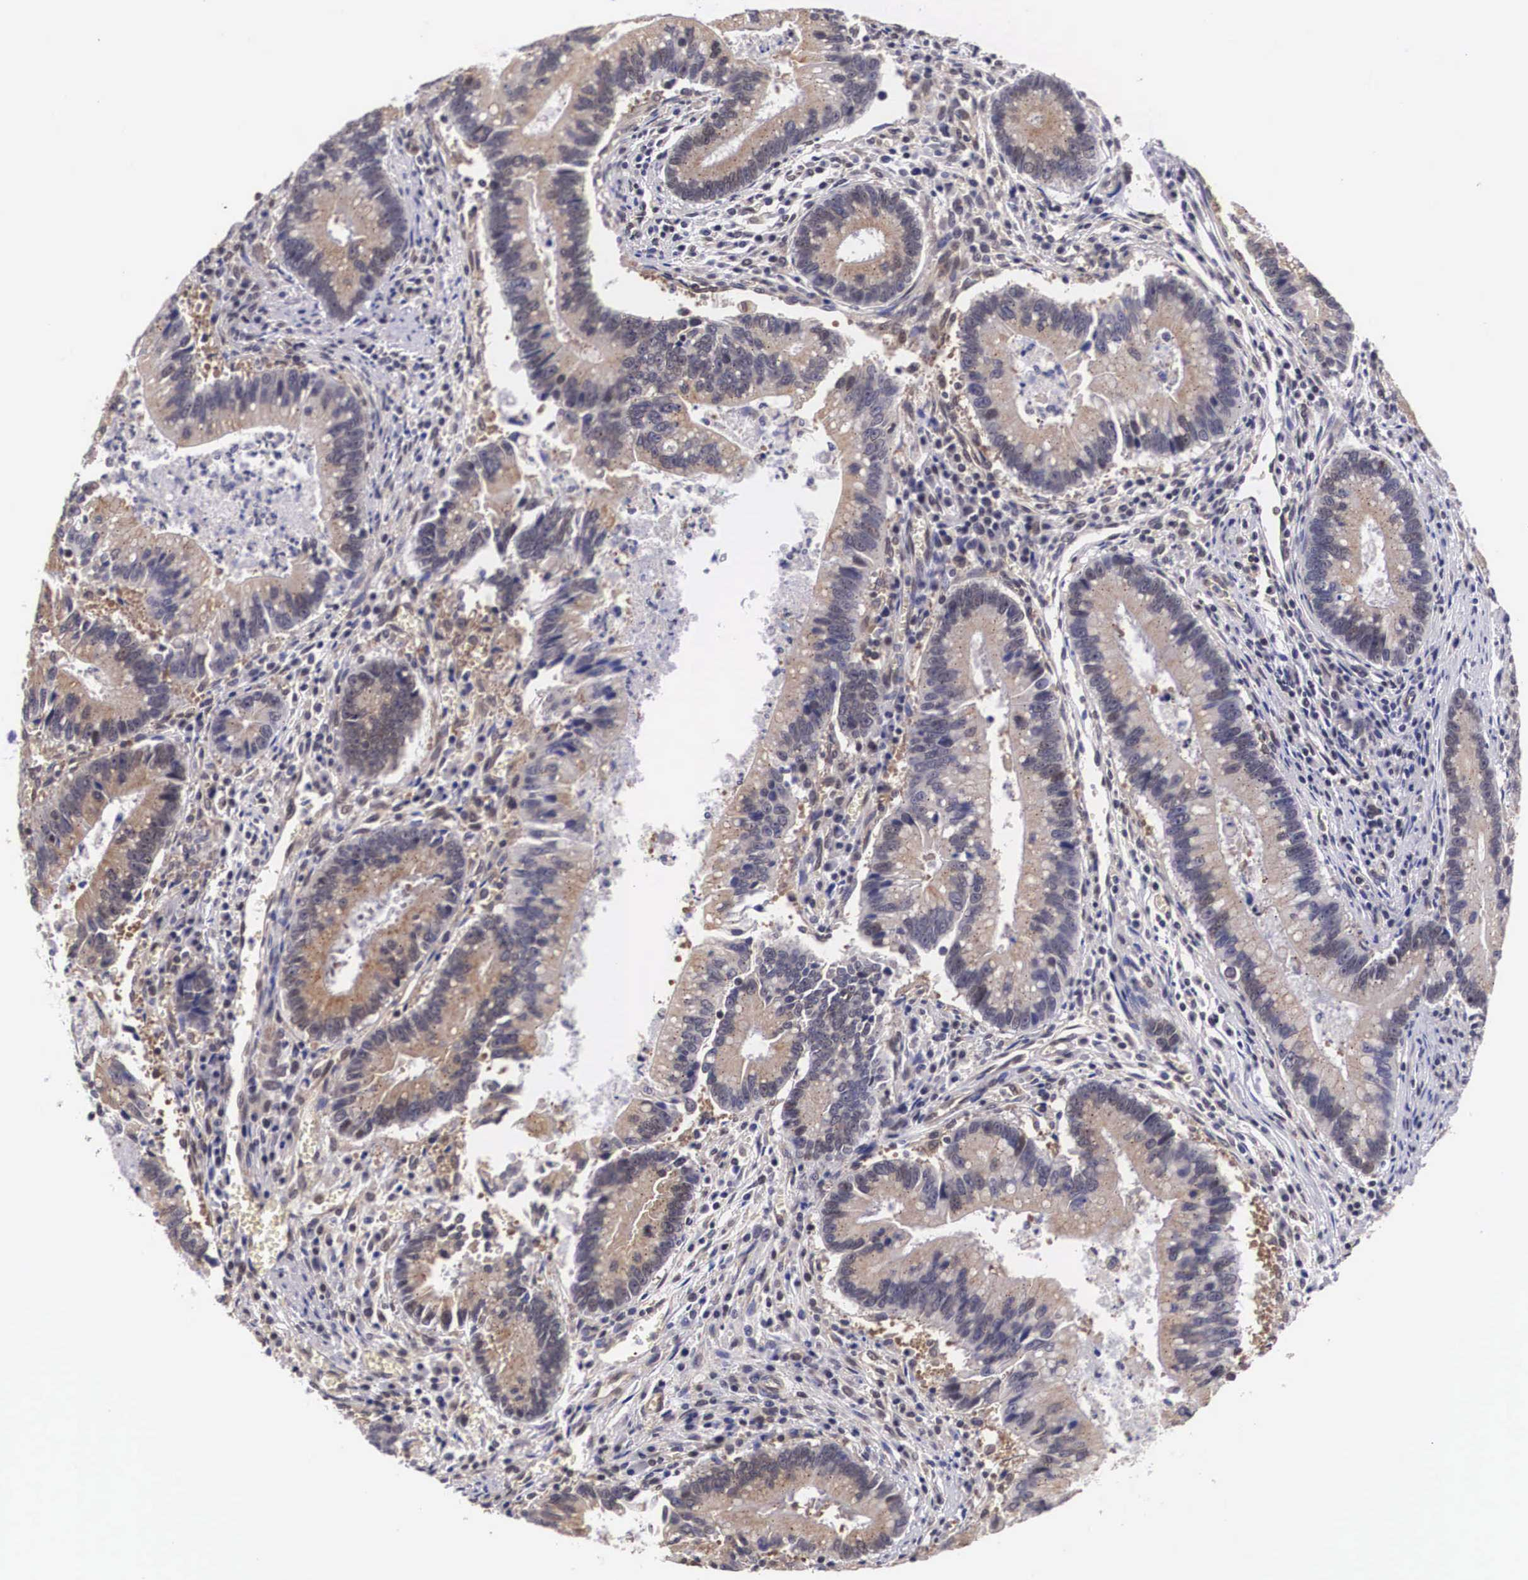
{"staining": {"intensity": "moderate", "quantity": ">75%", "location": "cytoplasmic/membranous"}, "tissue": "colorectal cancer", "cell_type": "Tumor cells", "image_type": "cancer", "snomed": [{"axis": "morphology", "description": "Adenocarcinoma, NOS"}, {"axis": "topography", "description": "Rectum"}], "caption": "Immunohistochemistry staining of colorectal cancer (adenocarcinoma), which displays medium levels of moderate cytoplasmic/membranous staining in approximately >75% of tumor cells indicating moderate cytoplasmic/membranous protein staining. The staining was performed using DAB (3,3'-diaminobenzidine) (brown) for protein detection and nuclei were counterstained in hematoxylin (blue).", "gene": "OTX2", "patient": {"sex": "female", "age": 81}}